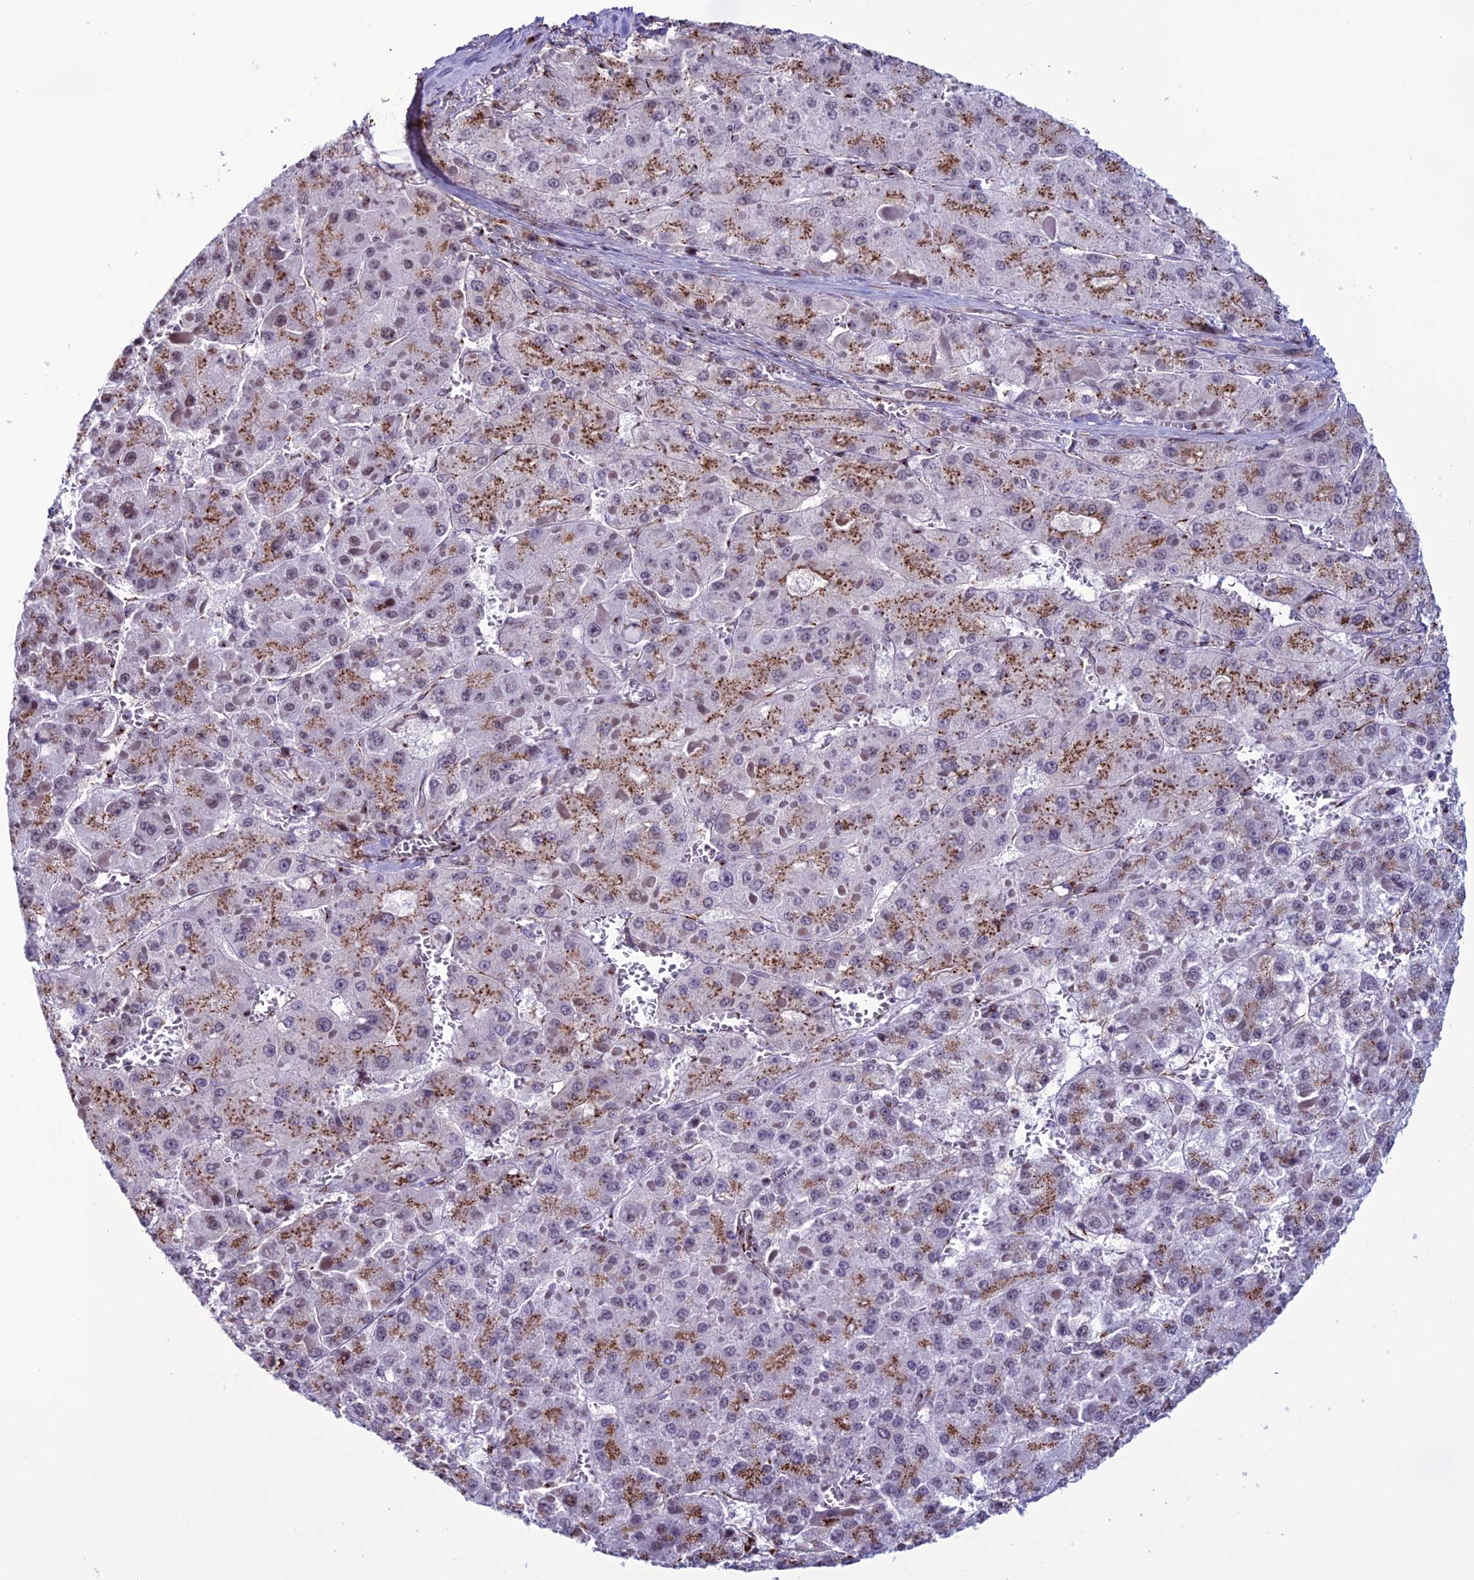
{"staining": {"intensity": "moderate", "quantity": ">75%", "location": "cytoplasmic/membranous"}, "tissue": "liver cancer", "cell_type": "Tumor cells", "image_type": "cancer", "snomed": [{"axis": "morphology", "description": "Carcinoma, Hepatocellular, NOS"}, {"axis": "topography", "description": "Liver"}], "caption": "A photomicrograph of human liver cancer (hepatocellular carcinoma) stained for a protein reveals moderate cytoplasmic/membranous brown staining in tumor cells.", "gene": "PLEKHA4", "patient": {"sex": "female", "age": 73}}